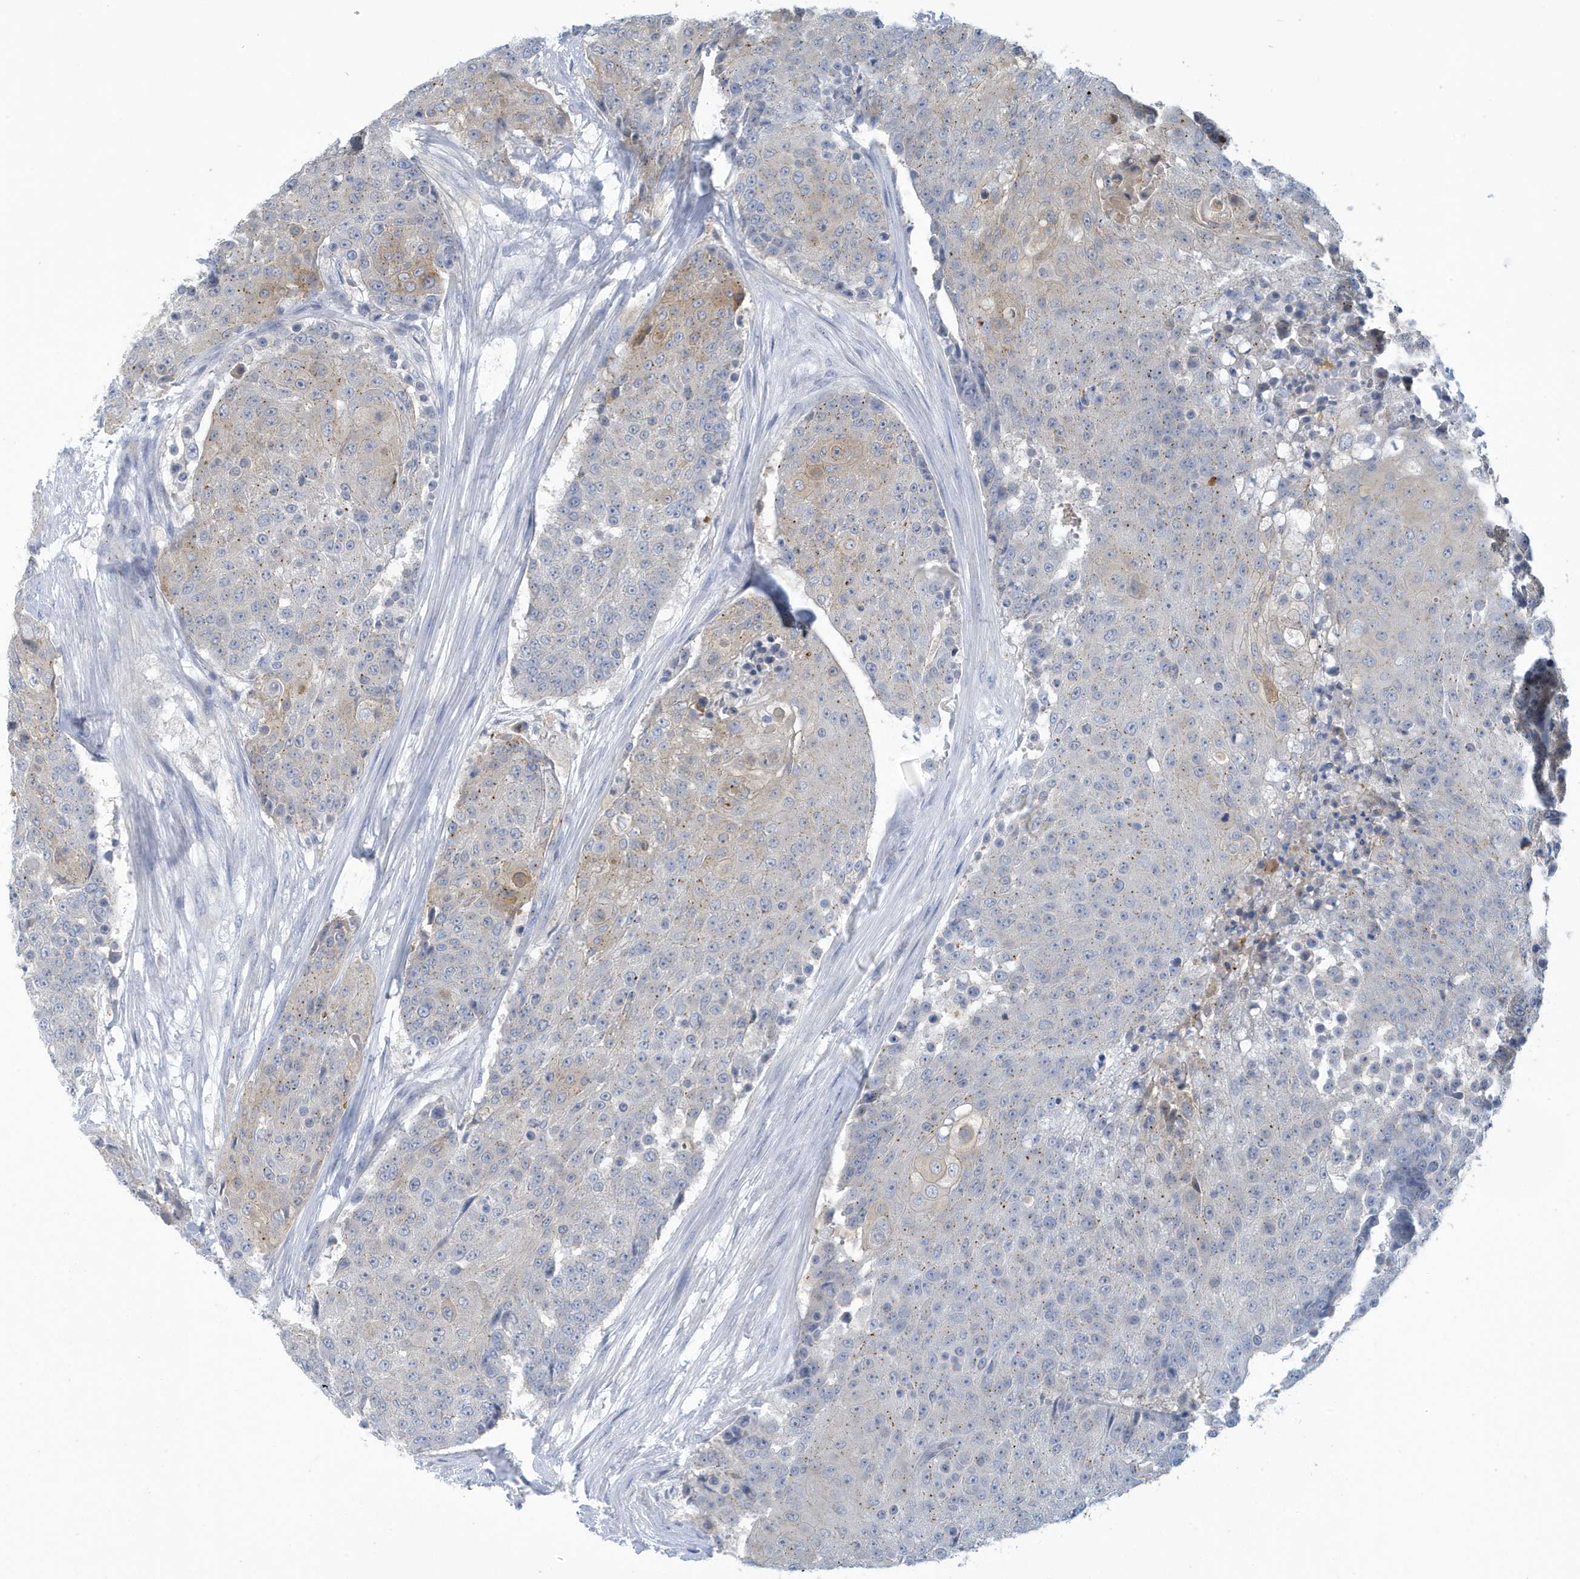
{"staining": {"intensity": "weak", "quantity": "<25%", "location": "cytoplasmic/membranous"}, "tissue": "urothelial cancer", "cell_type": "Tumor cells", "image_type": "cancer", "snomed": [{"axis": "morphology", "description": "Urothelial carcinoma, High grade"}, {"axis": "topography", "description": "Urinary bladder"}], "caption": "Urothelial cancer stained for a protein using IHC exhibits no expression tumor cells.", "gene": "VTA1", "patient": {"sex": "female", "age": 63}}